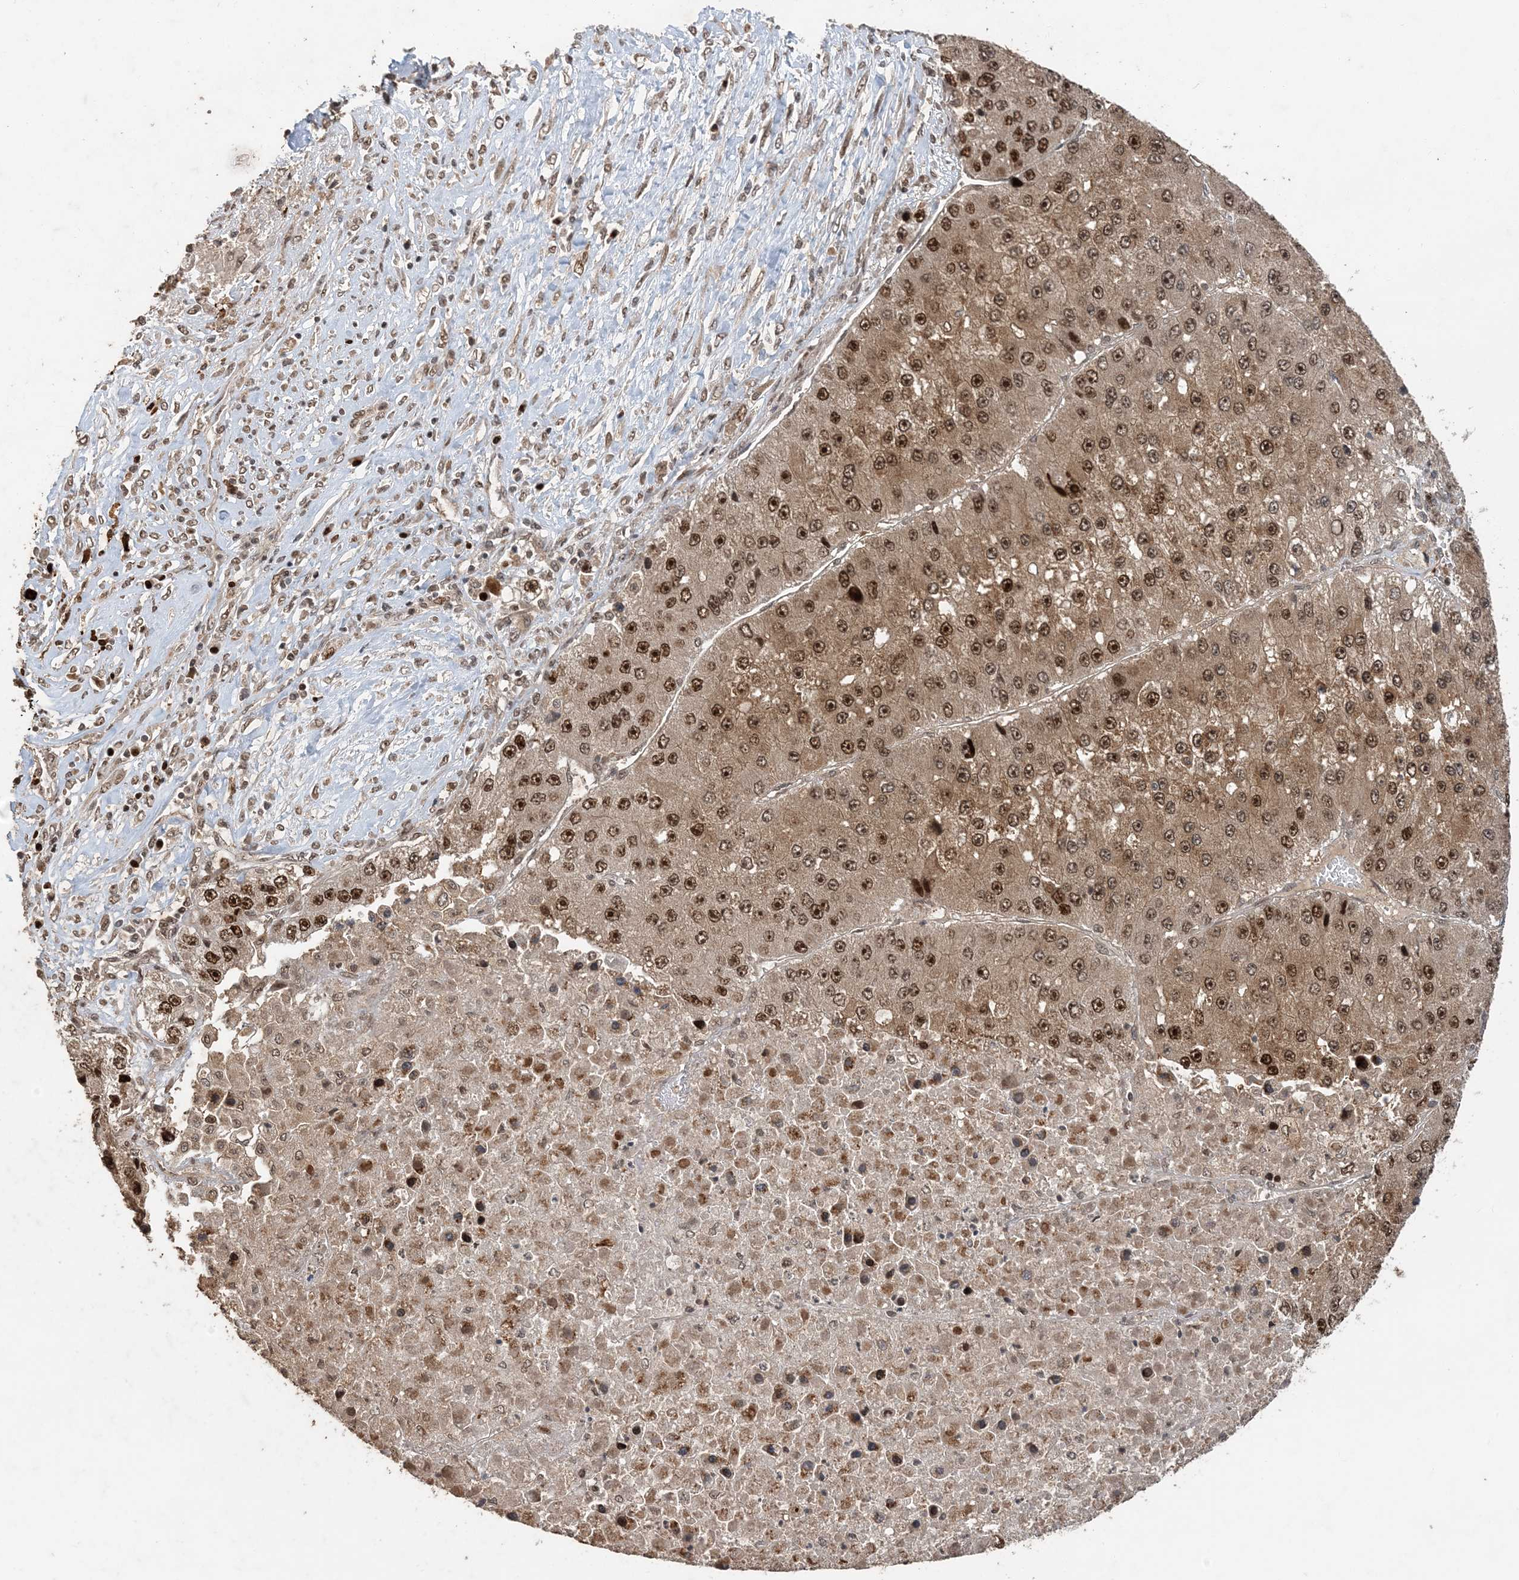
{"staining": {"intensity": "moderate", "quantity": ">75%", "location": "cytoplasmic/membranous,nuclear"}, "tissue": "liver cancer", "cell_type": "Tumor cells", "image_type": "cancer", "snomed": [{"axis": "morphology", "description": "Carcinoma, Hepatocellular, NOS"}, {"axis": "topography", "description": "Liver"}], "caption": "High-magnification brightfield microscopy of liver hepatocellular carcinoma stained with DAB (brown) and counterstained with hematoxylin (blue). tumor cells exhibit moderate cytoplasmic/membranous and nuclear positivity is seen in approximately>75% of cells.", "gene": "ATP13A2", "patient": {"sex": "female", "age": 73}}